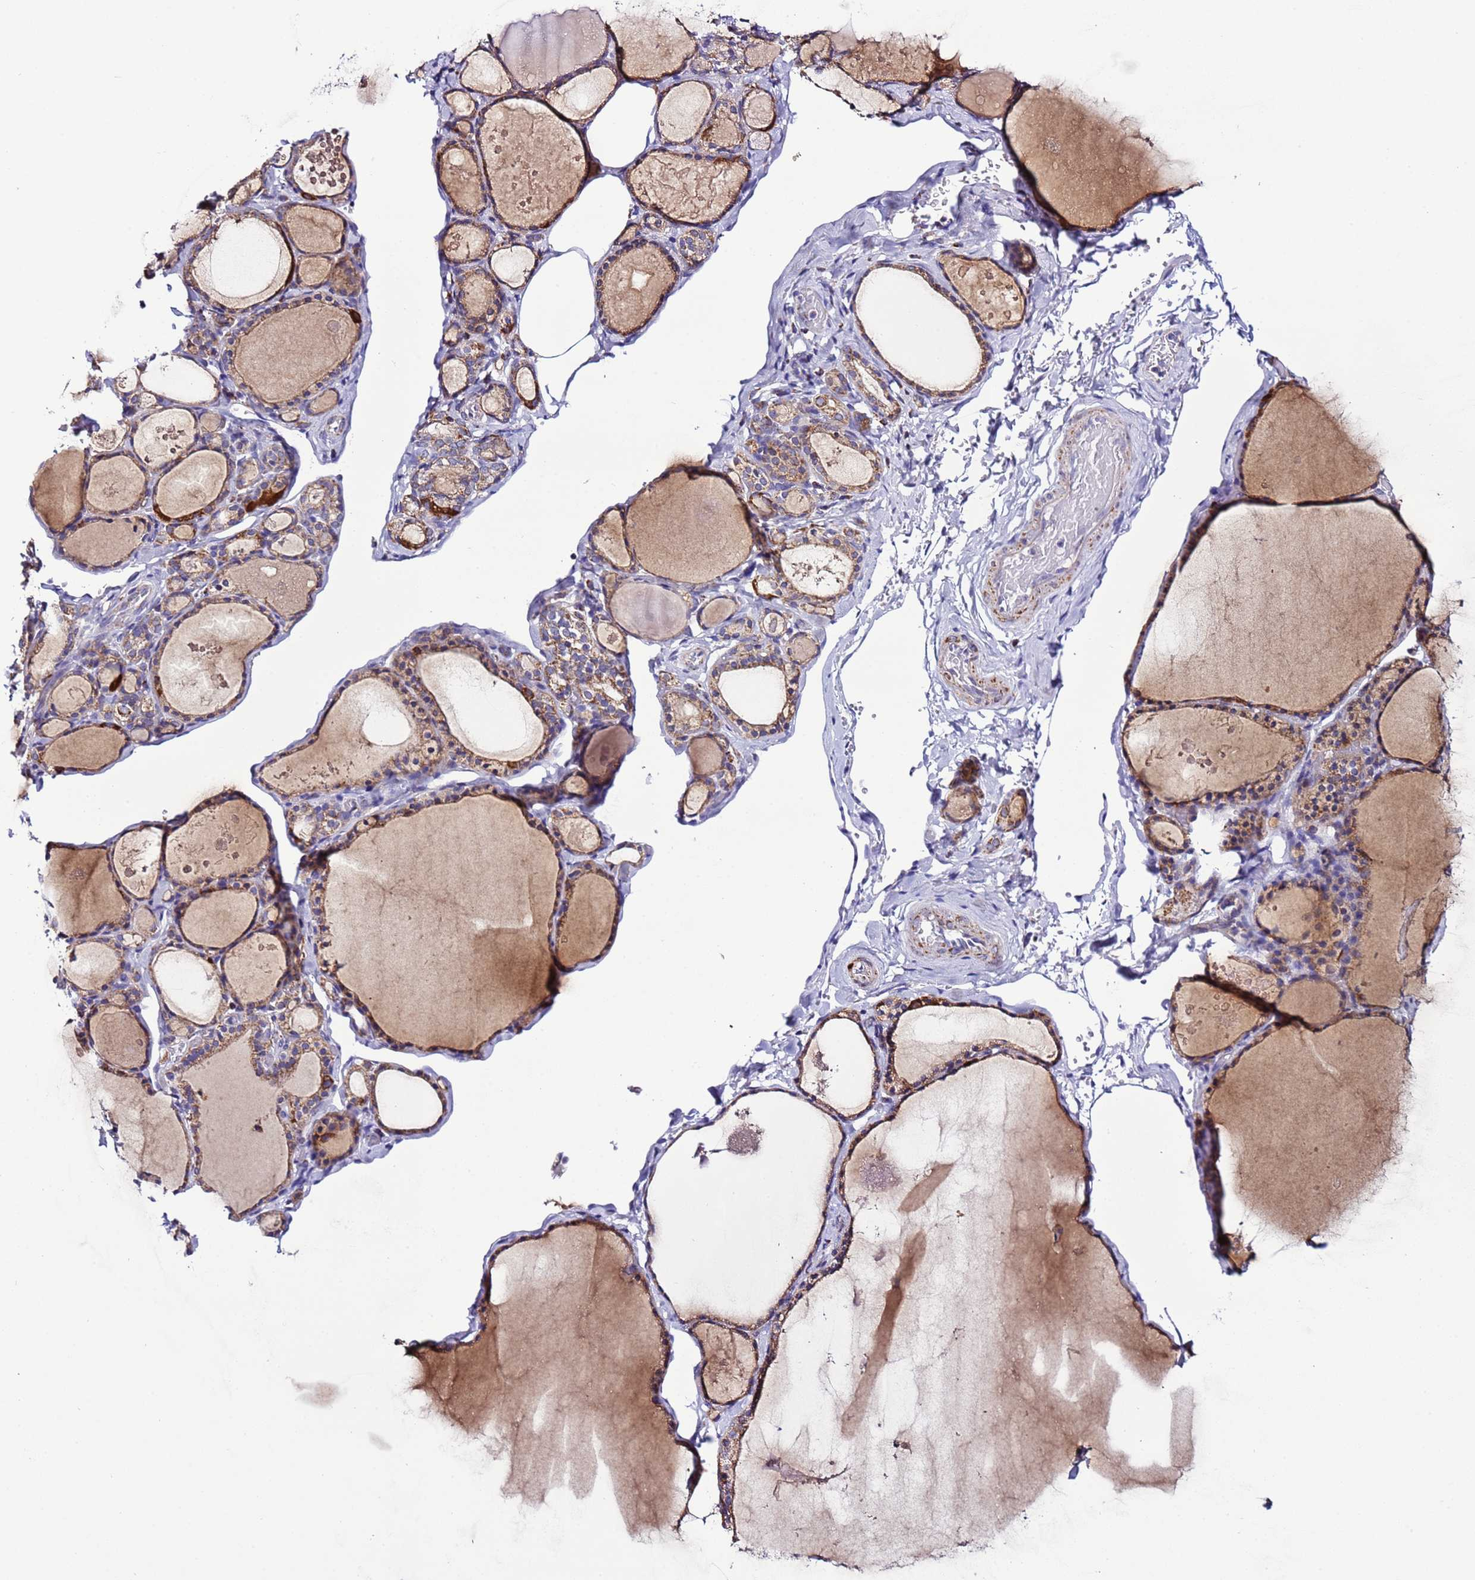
{"staining": {"intensity": "moderate", "quantity": ">75%", "location": "cytoplasmic/membranous"}, "tissue": "thyroid gland", "cell_type": "Glandular cells", "image_type": "normal", "snomed": [{"axis": "morphology", "description": "Normal tissue, NOS"}, {"axis": "topography", "description": "Thyroid gland"}], "caption": "Immunohistochemistry of normal human thyroid gland displays medium levels of moderate cytoplasmic/membranous expression in about >75% of glandular cells.", "gene": "UEVLD", "patient": {"sex": "male", "age": 56}}